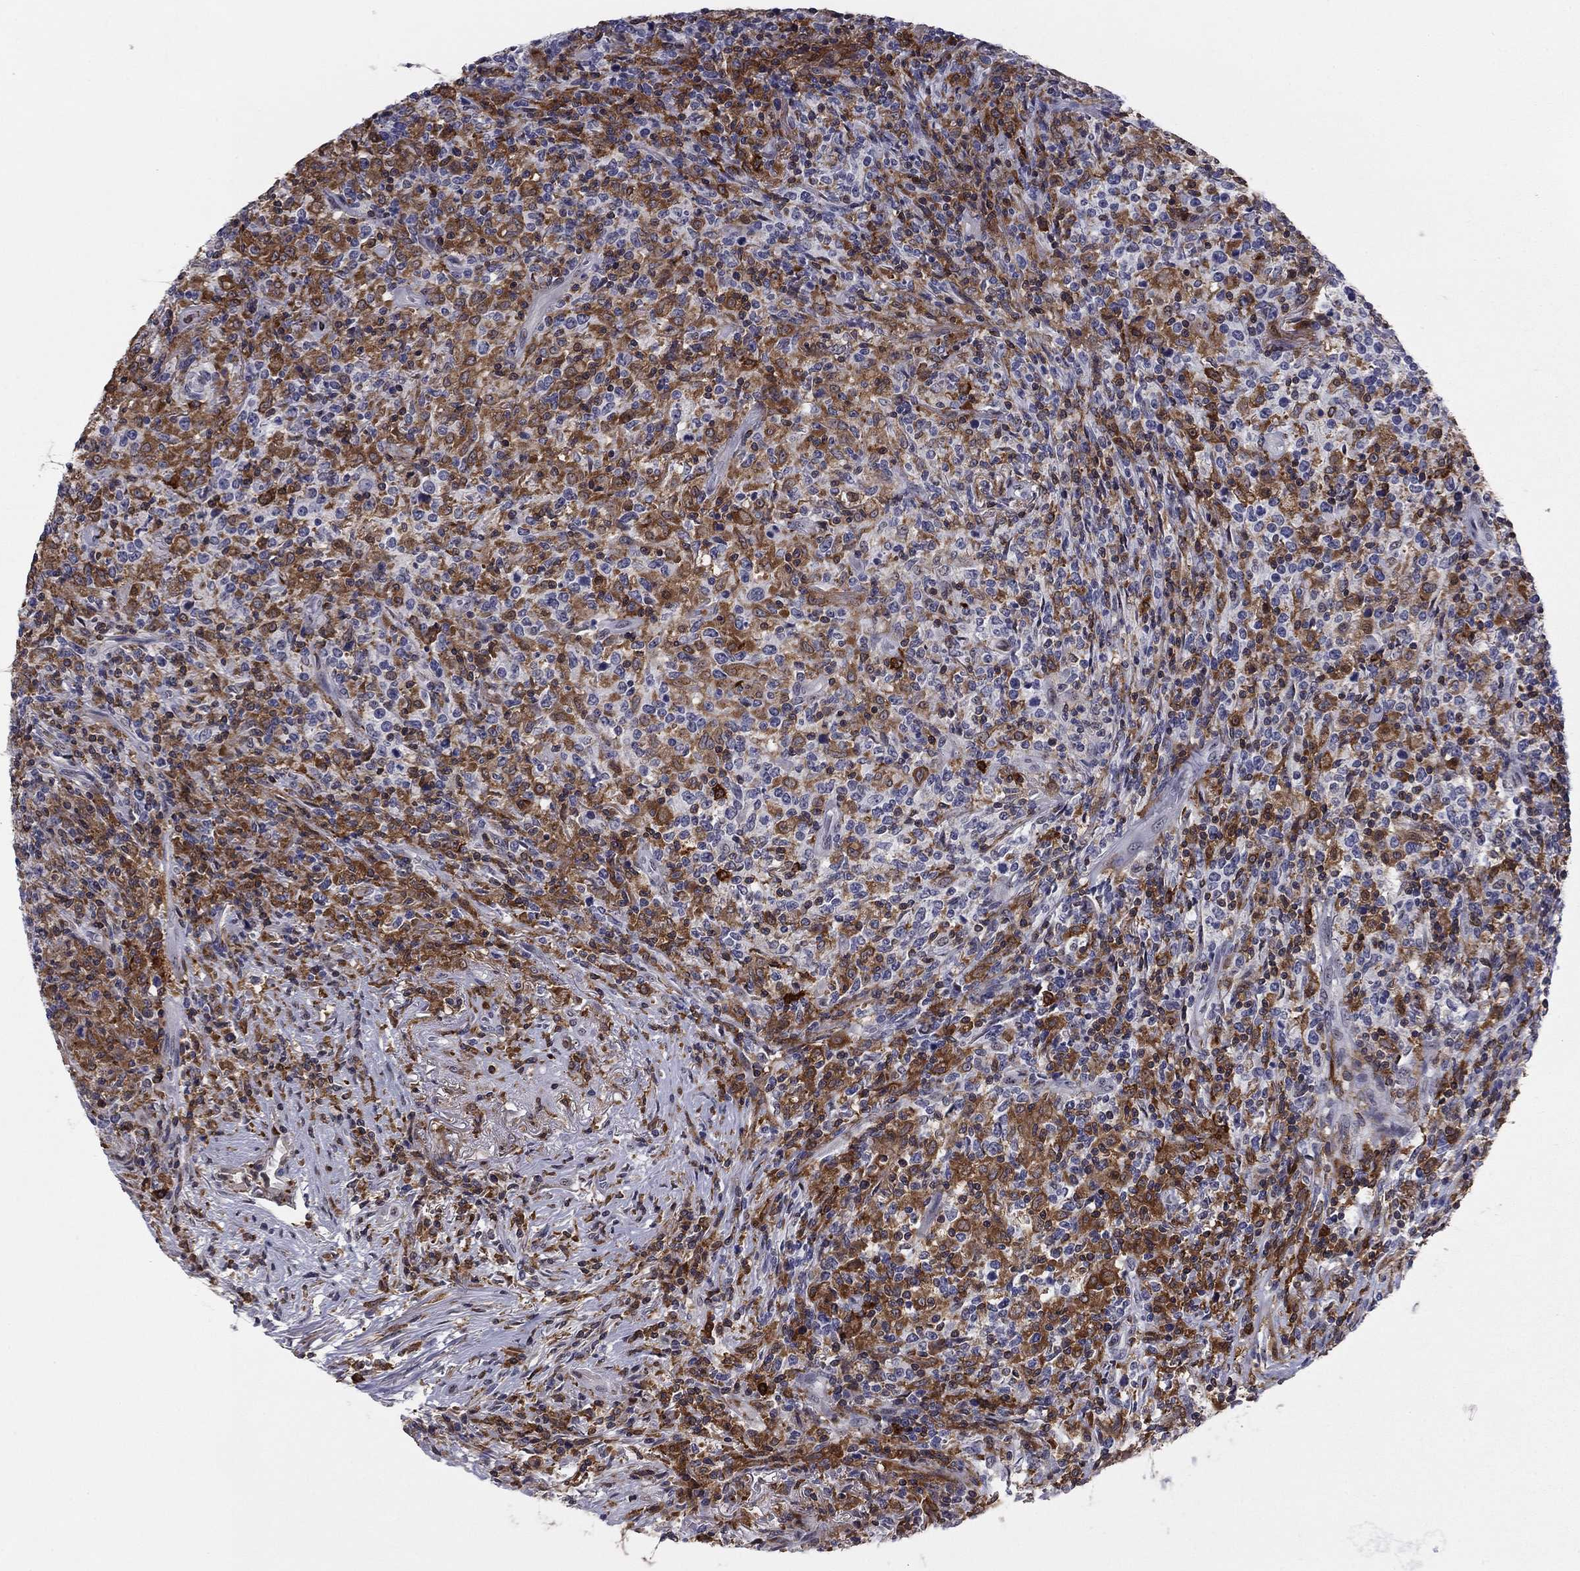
{"staining": {"intensity": "strong", "quantity": "<25%", "location": "cytoplasmic/membranous"}, "tissue": "lymphoma", "cell_type": "Tumor cells", "image_type": "cancer", "snomed": [{"axis": "morphology", "description": "Malignant lymphoma, non-Hodgkin's type, High grade"}, {"axis": "topography", "description": "Lung"}], "caption": "Human high-grade malignant lymphoma, non-Hodgkin's type stained with a brown dye shows strong cytoplasmic/membranous positive expression in about <25% of tumor cells.", "gene": "PLCB2", "patient": {"sex": "male", "age": 79}}